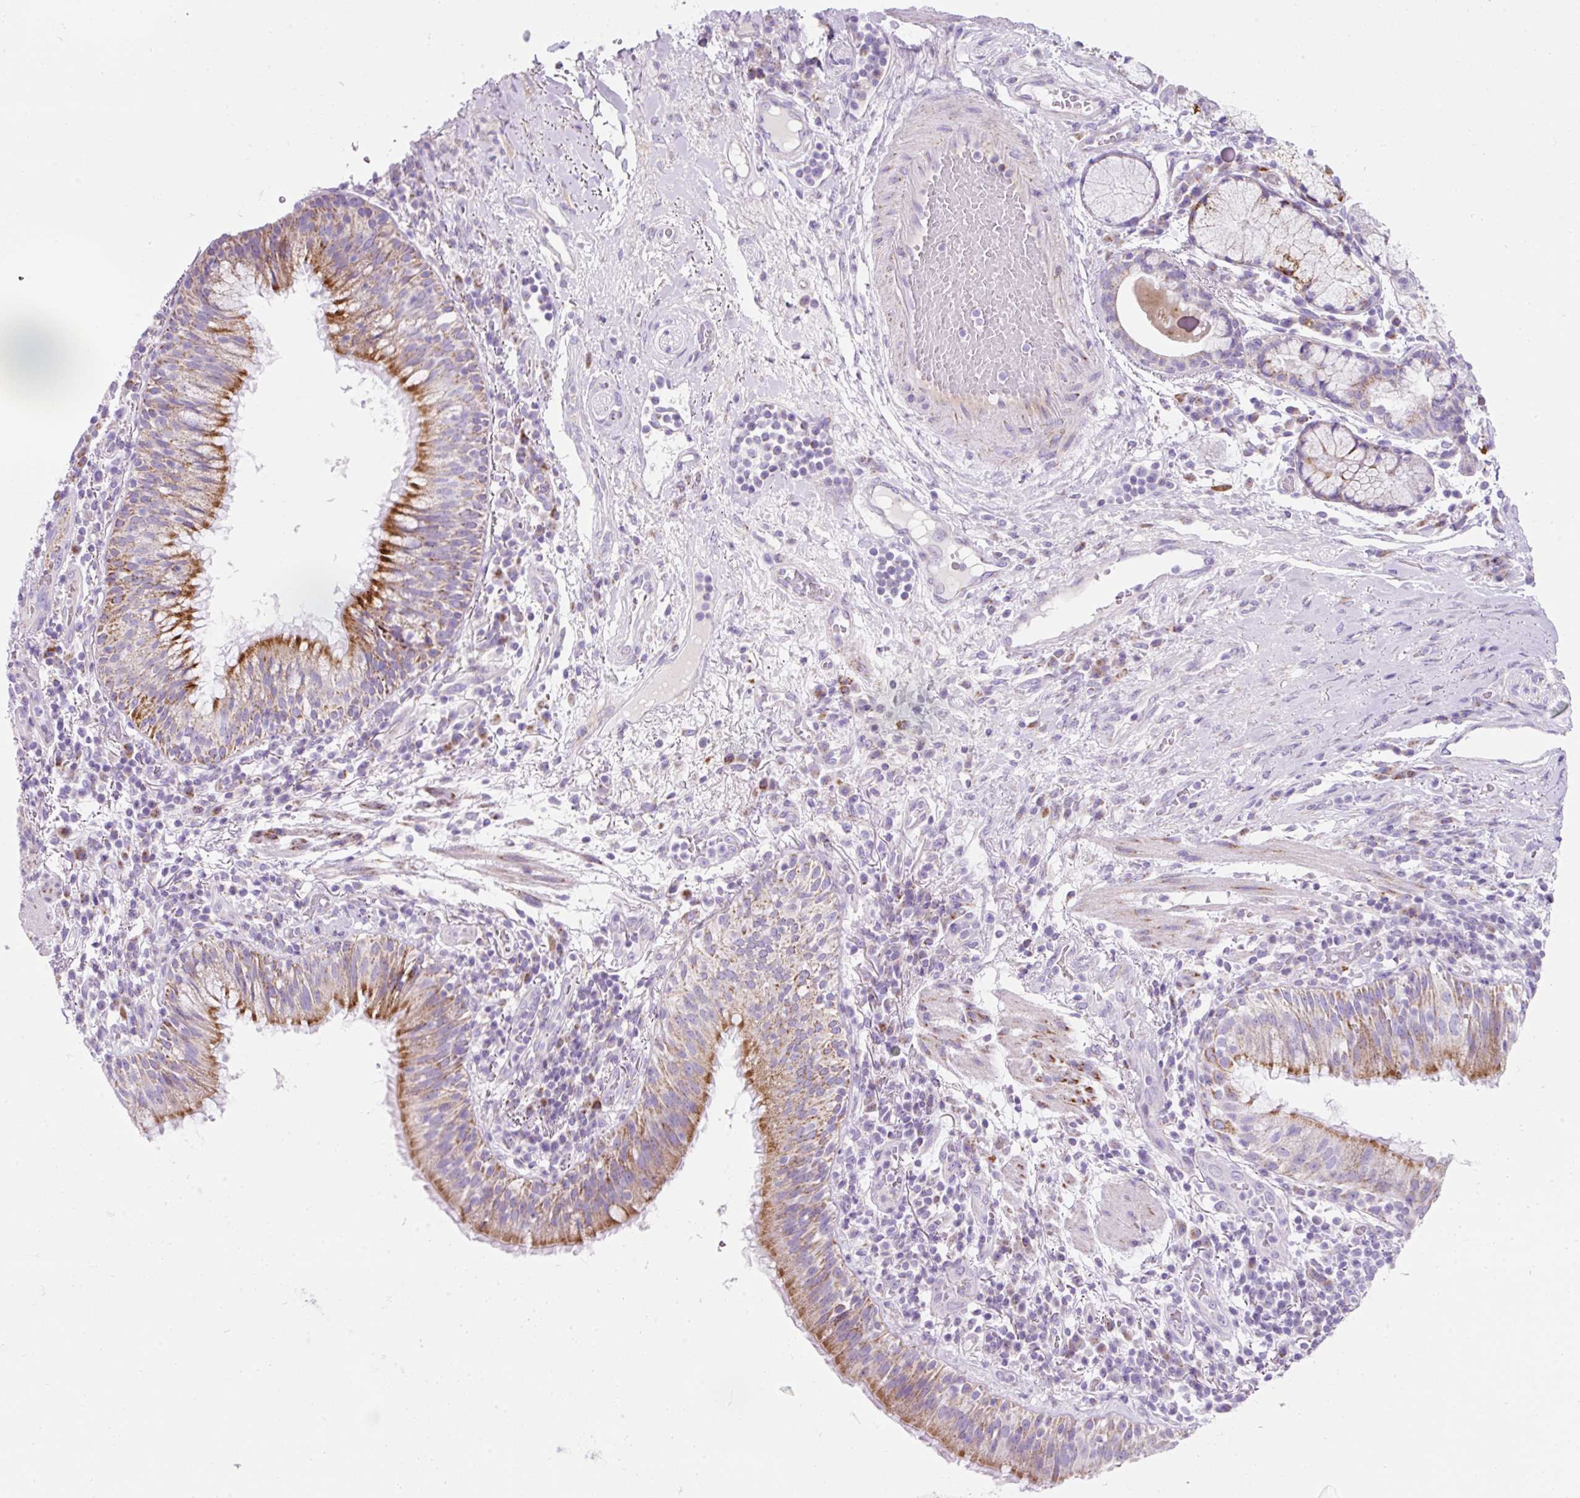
{"staining": {"intensity": "moderate", "quantity": "25%-75%", "location": "cytoplasmic/membranous"}, "tissue": "bronchus", "cell_type": "Respiratory epithelial cells", "image_type": "normal", "snomed": [{"axis": "morphology", "description": "Normal tissue, NOS"}, {"axis": "topography", "description": "Cartilage tissue"}, {"axis": "topography", "description": "Bronchus"}], "caption": "Human bronchus stained with a brown dye demonstrates moderate cytoplasmic/membranous positive staining in approximately 25%-75% of respiratory epithelial cells.", "gene": "PLPP2", "patient": {"sex": "male", "age": 56}}